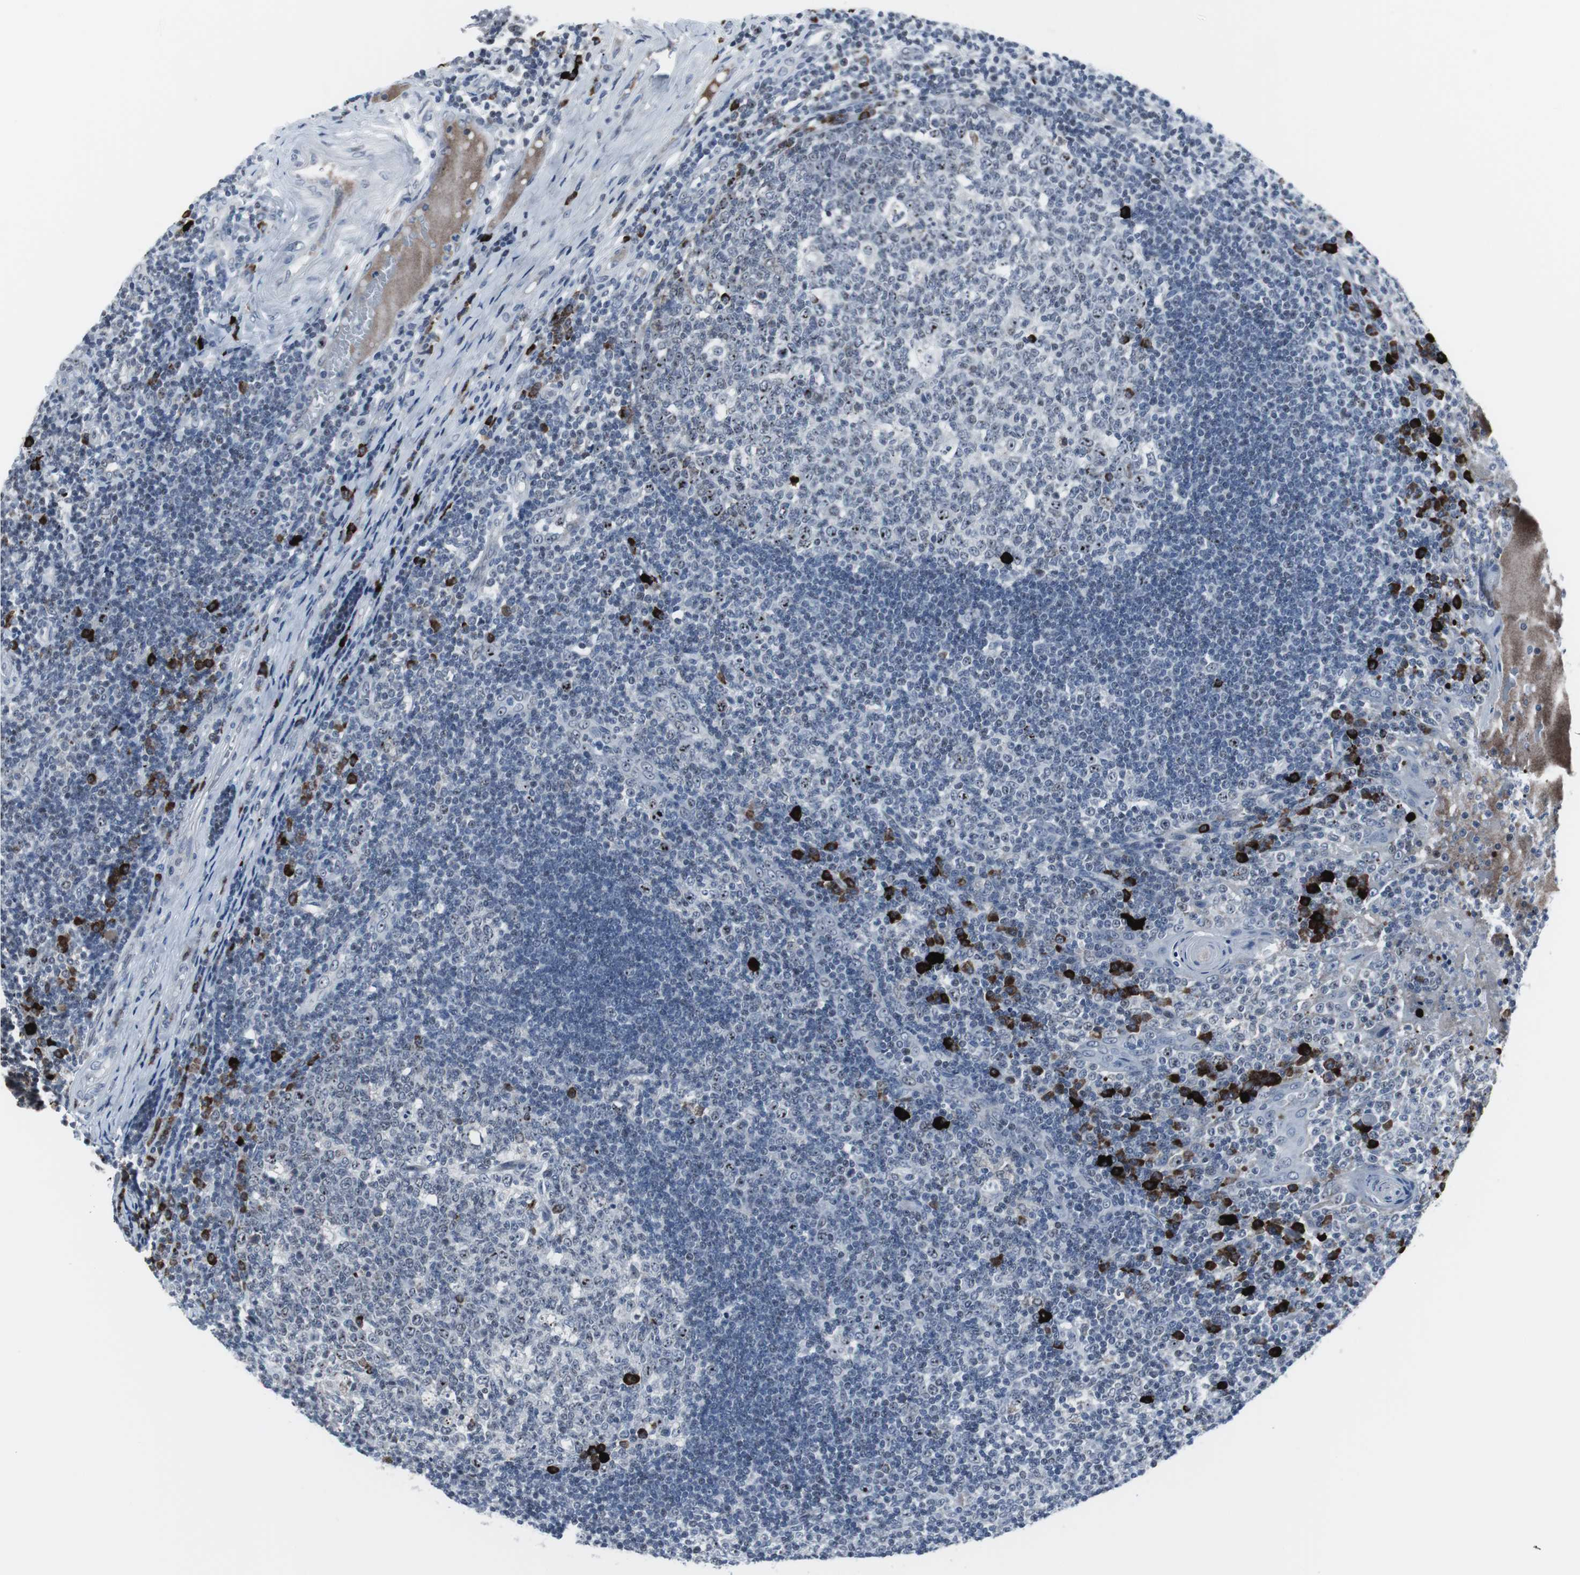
{"staining": {"intensity": "moderate", "quantity": "<25%", "location": "nuclear"}, "tissue": "tonsil", "cell_type": "Germinal center cells", "image_type": "normal", "snomed": [{"axis": "morphology", "description": "Normal tissue, NOS"}, {"axis": "topography", "description": "Tonsil"}], "caption": "Immunohistochemistry (IHC) histopathology image of normal tonsil: human tonsil stained using IHC displays low levels of moderate protein expression localized specifically in the nuclear of germinal center cells, appearing as a nuclear brown color.", "gene": "DOK1", "patient": {"sex": "female", "age": 40}}